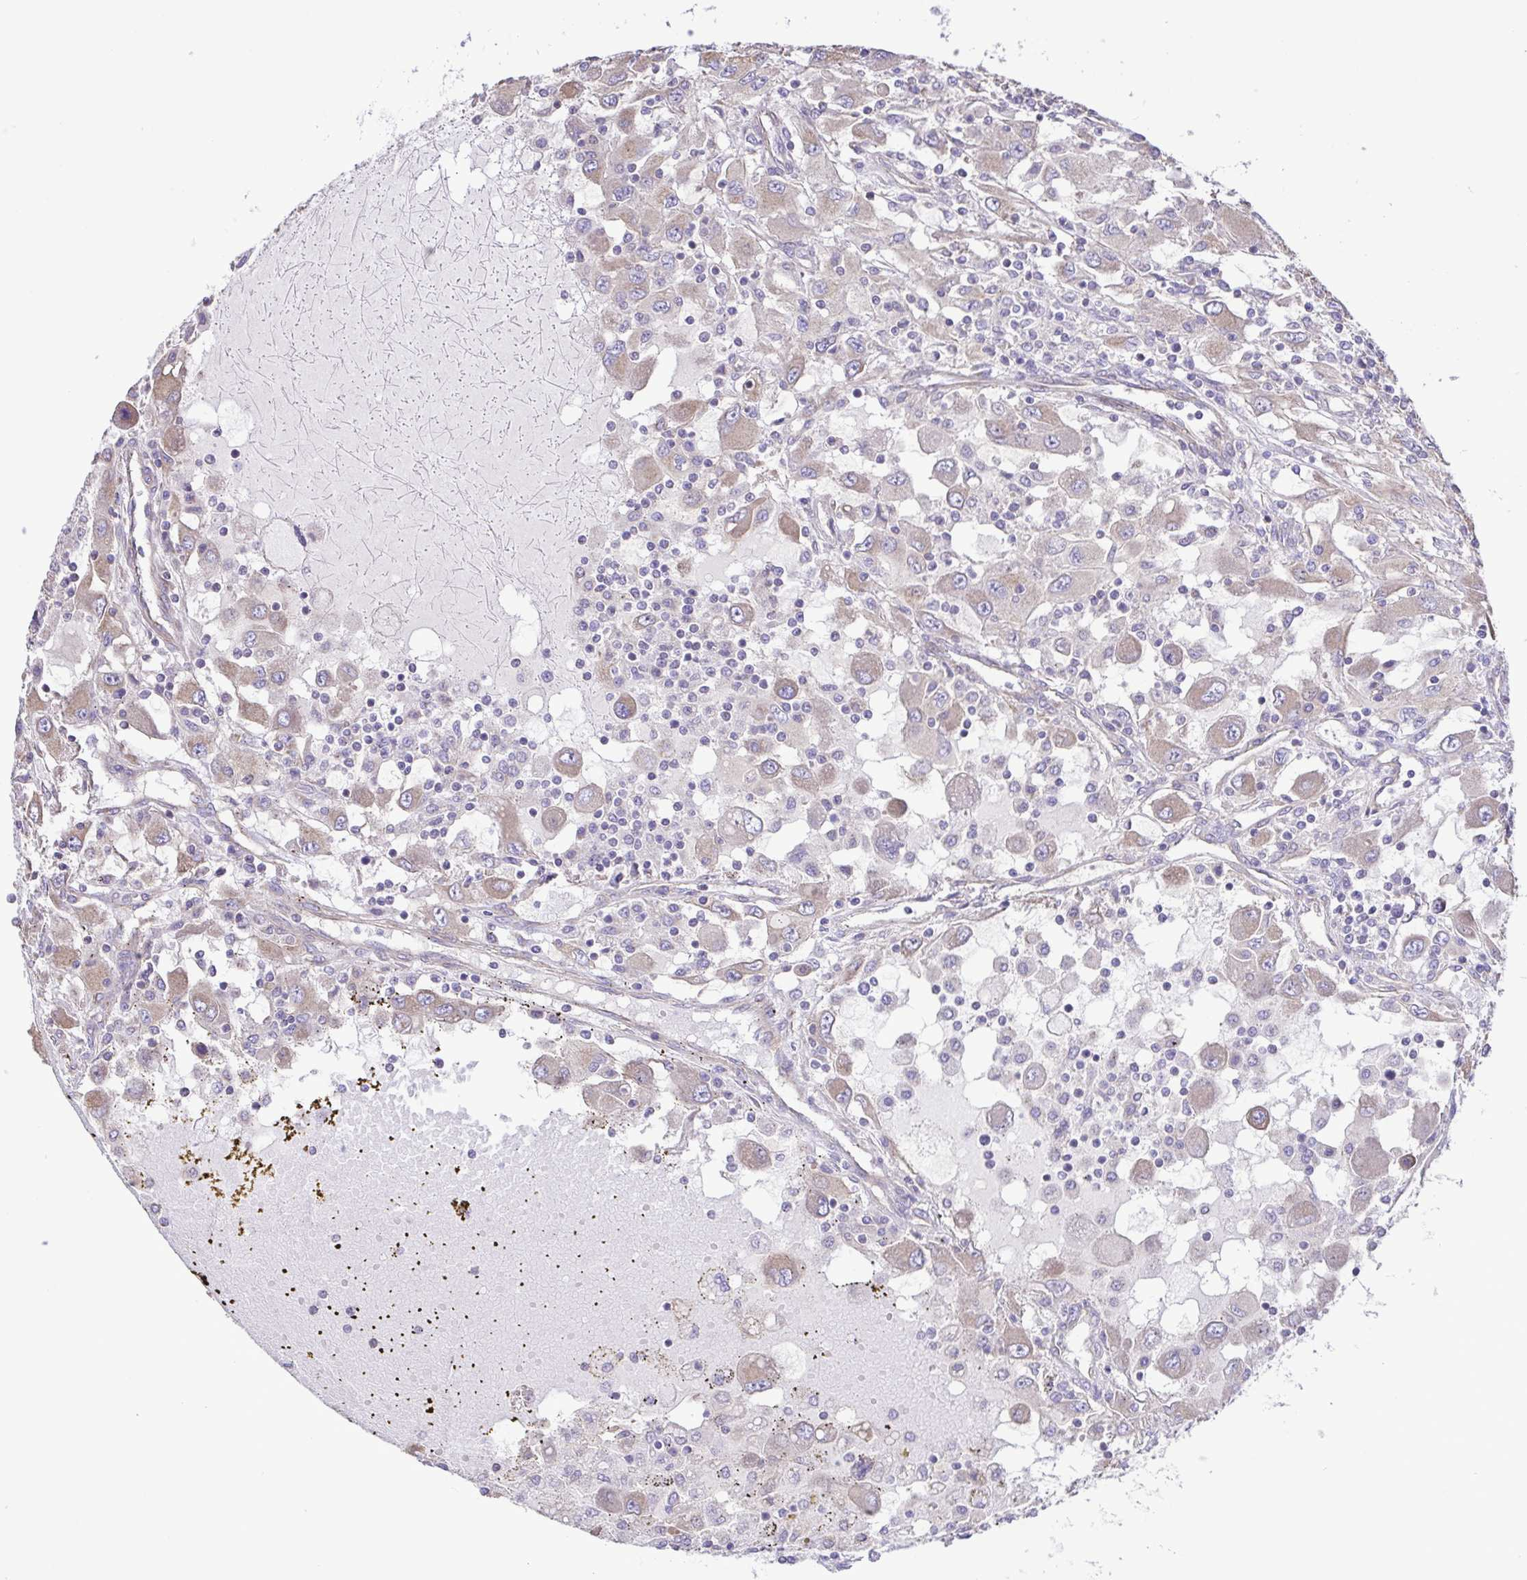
{"staining": {"intensity": "weak", "quantity": "25%-75%", "location": "cytoplasmic/membranous"}, "tissue": "renal cancer", "cell_type": "Tumor cells", "image_type": "cancer", "snomed": [{"axis": "morphology", "description": "Adenocarcinoma, NOS"}, {"axis": "topography", "description": "Kidney"}], "caption": "Weak cytoplasmic/membranous protein positivity is appreciated in approximately 25%-75% of tumor cells in renal adenocarcinoma.", "gene": "FLT1", "patient": {"sex": "female", "age": 67}}